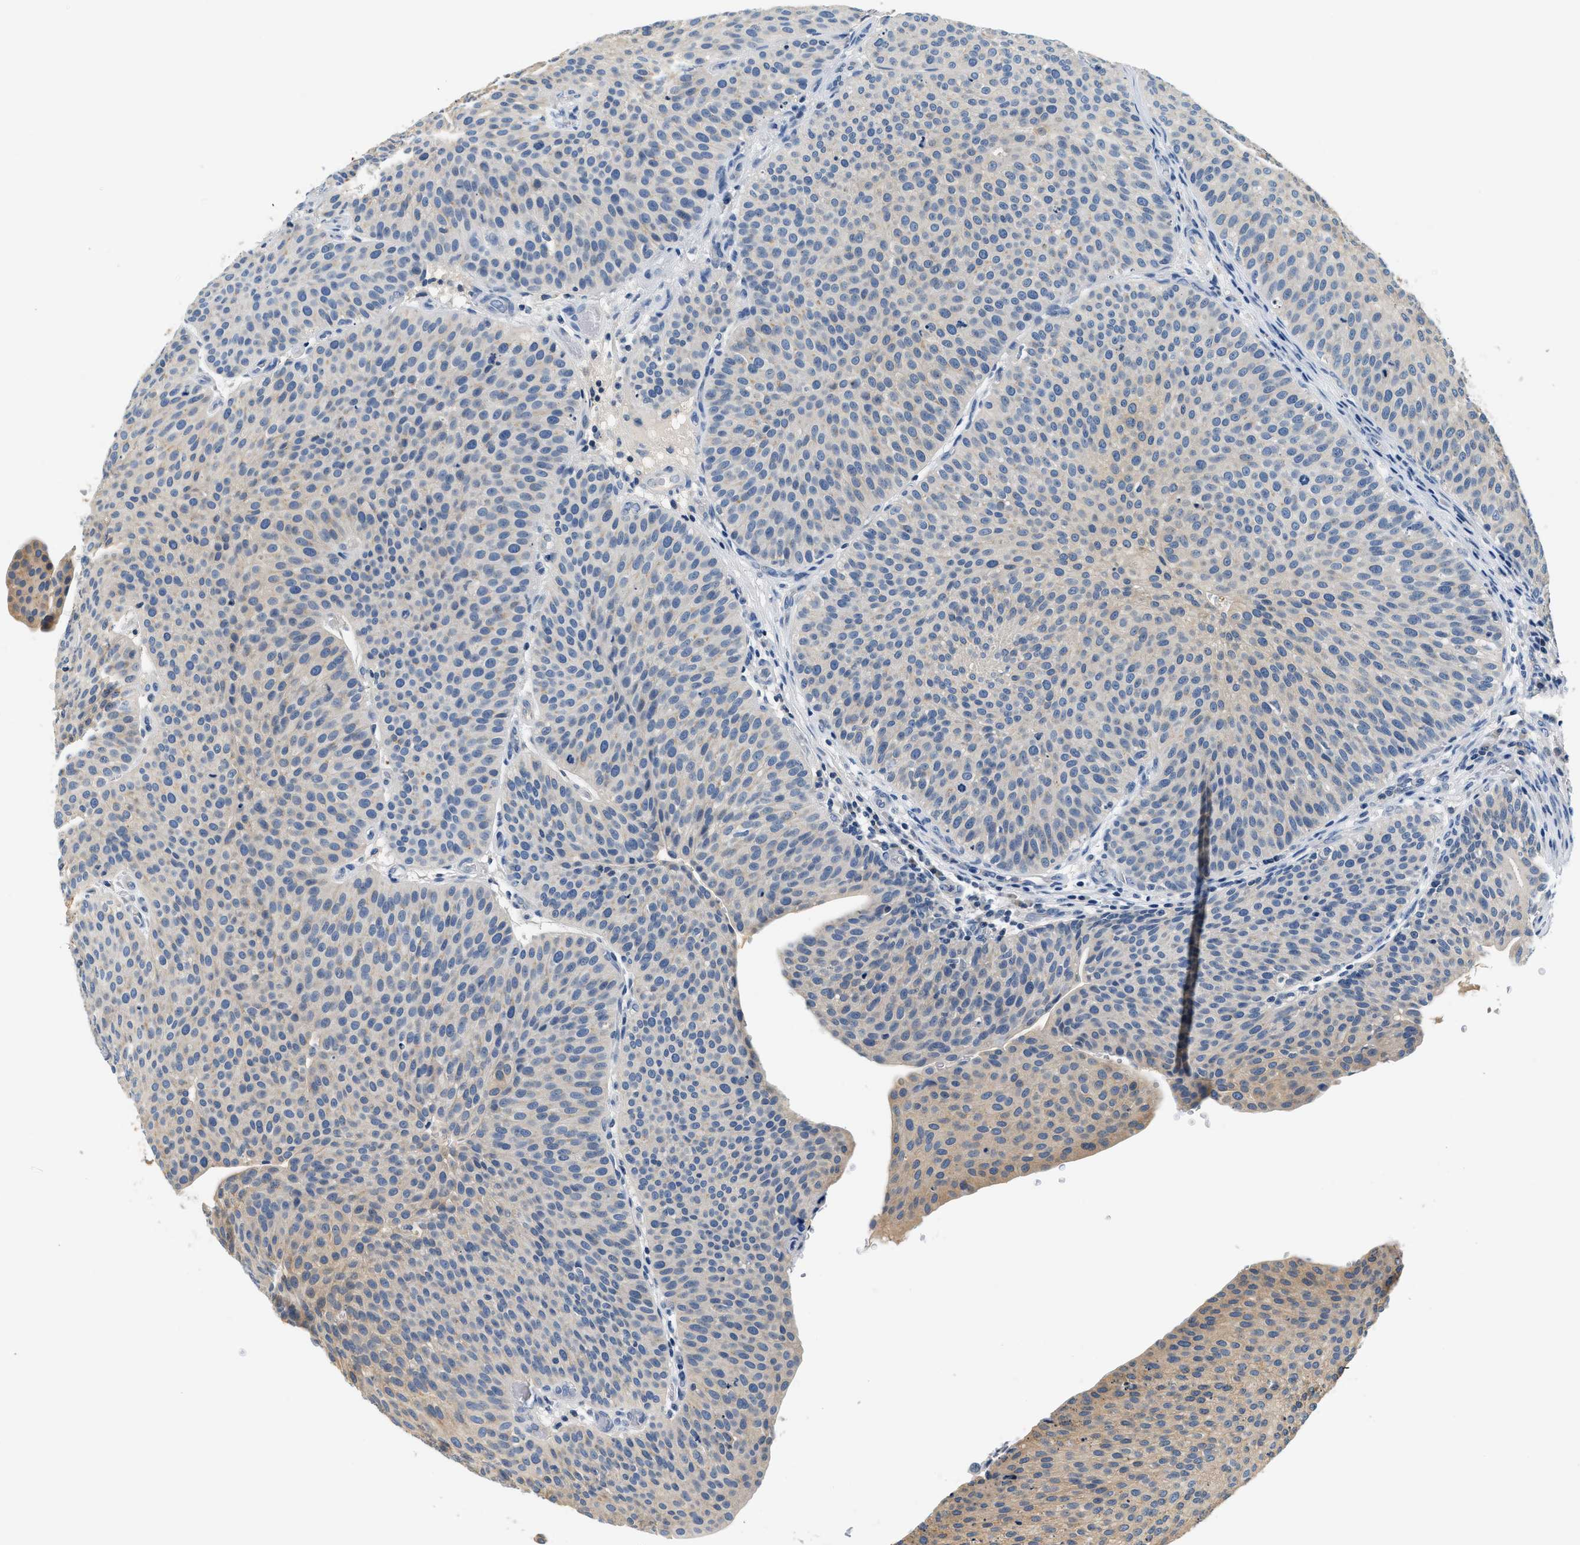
{"staining": {"intensity": "weak", "quantity": "<25%", "location": "cytoplasmic/membranous"}, "tissue": "urothelial cancer", "cell_type": "Tumor cells", "image_type": "cancer", "snomed": [{"axis": "morphology", "description": "Urothelial carcinoma, Low grade"}, {"axis": "topography", "description": "Smooth muscle"}, {"axis": "topography", "description": "Urinary bladder"}], "caption": "A micrograph of urothelial cancer stained for a protein displays no brown staining in tumor cells.", "gene": "SLC35E1", "patient": {"sex": "male", "age": 60}}